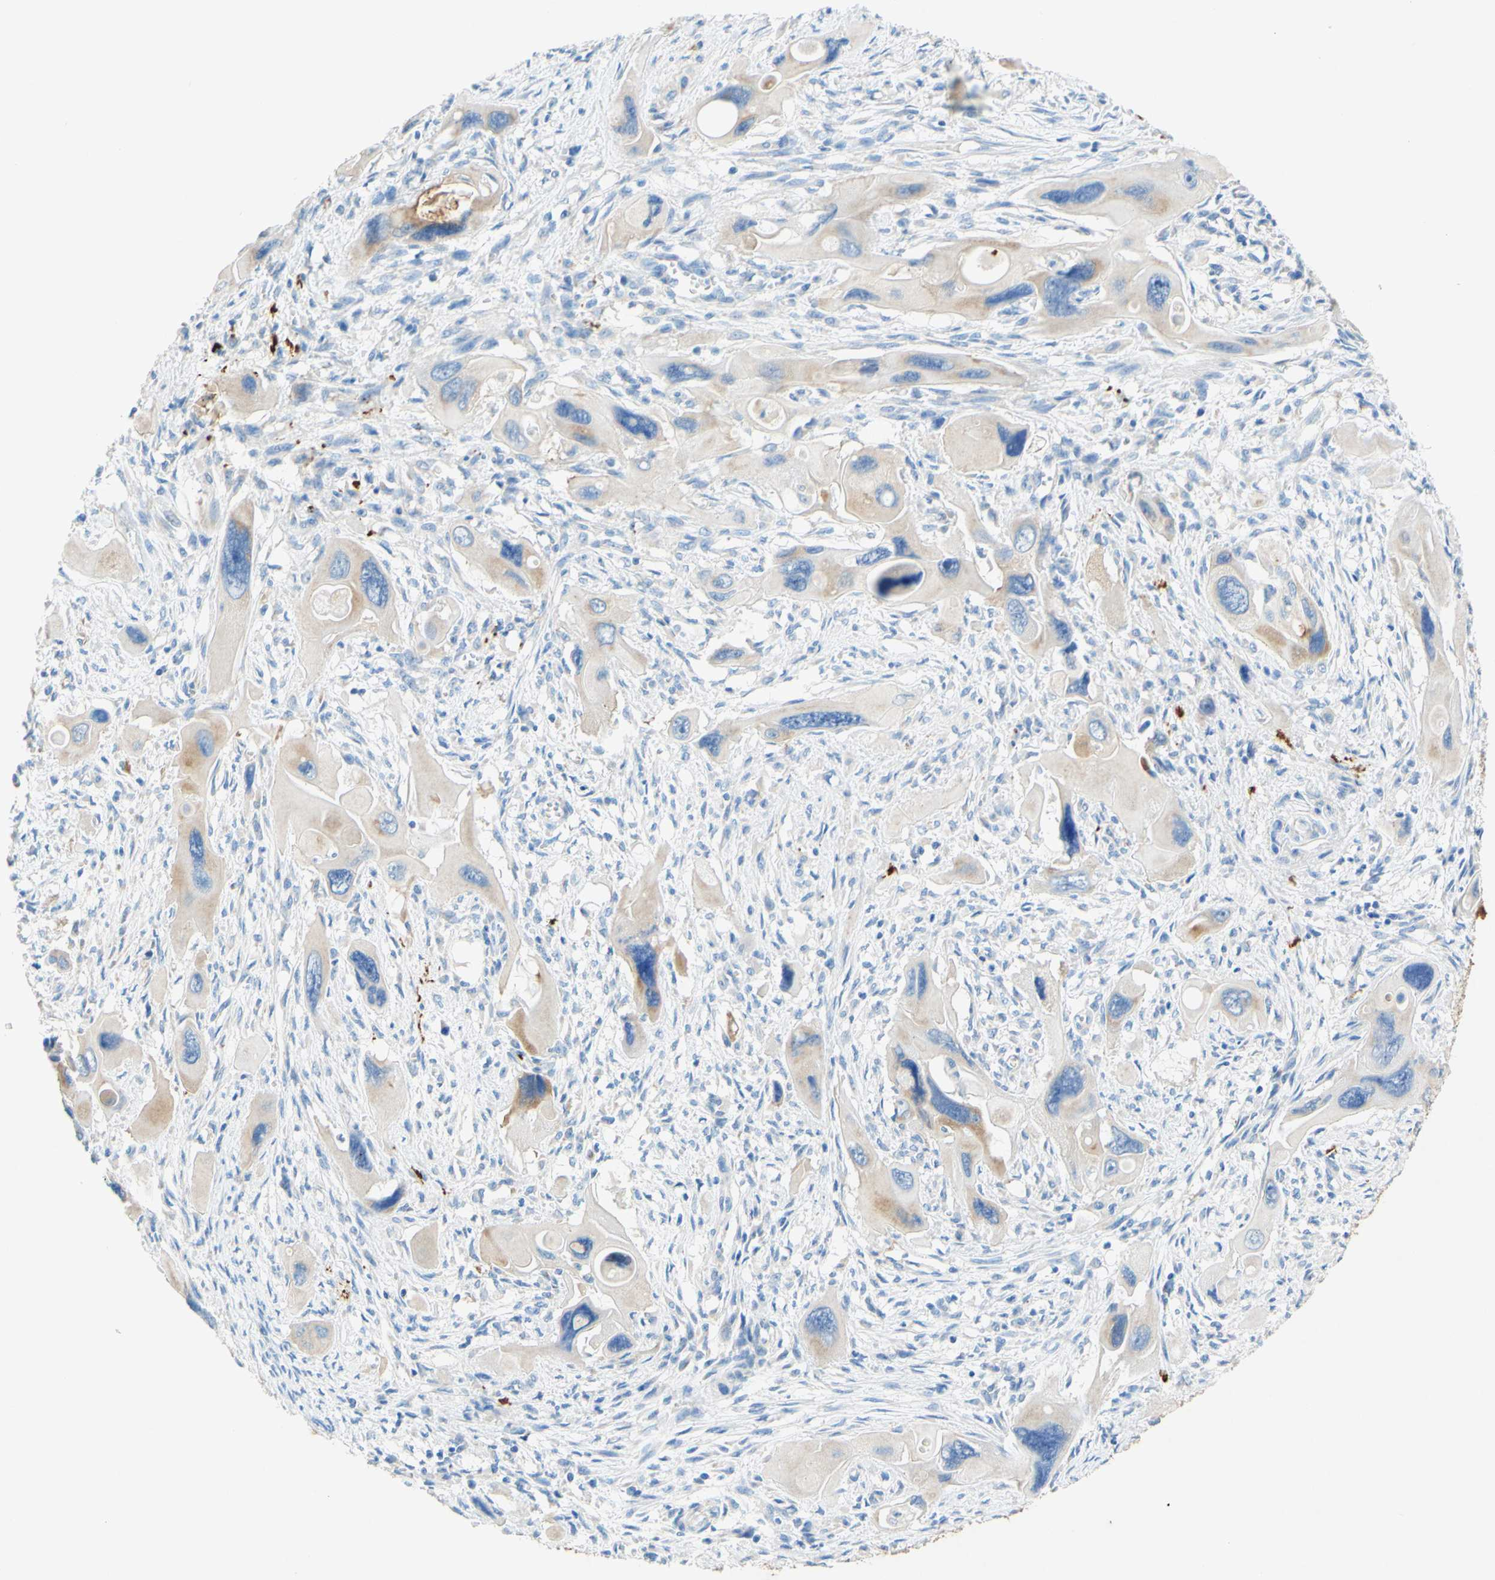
{"staining": {"intensity": "weak", "quantity": "<25%", "location": "cytoplasmic/membranous"}, "tissue": "pancreatic cancer", "cell_type": "Tumor cells", "image_type": "cancer", "snomed": [{"axis": "morphology", "description": "Adenocarcinoma, NOS"}, {"axis": "topography", "description": "Pancreas"}], "caption": "The photomicrograph displays no significant expression in tumor cells of adenocarcinoma (pancreatic).", "gene": "SLC46A1", "patient": {"sex": "male", "age": 73}}